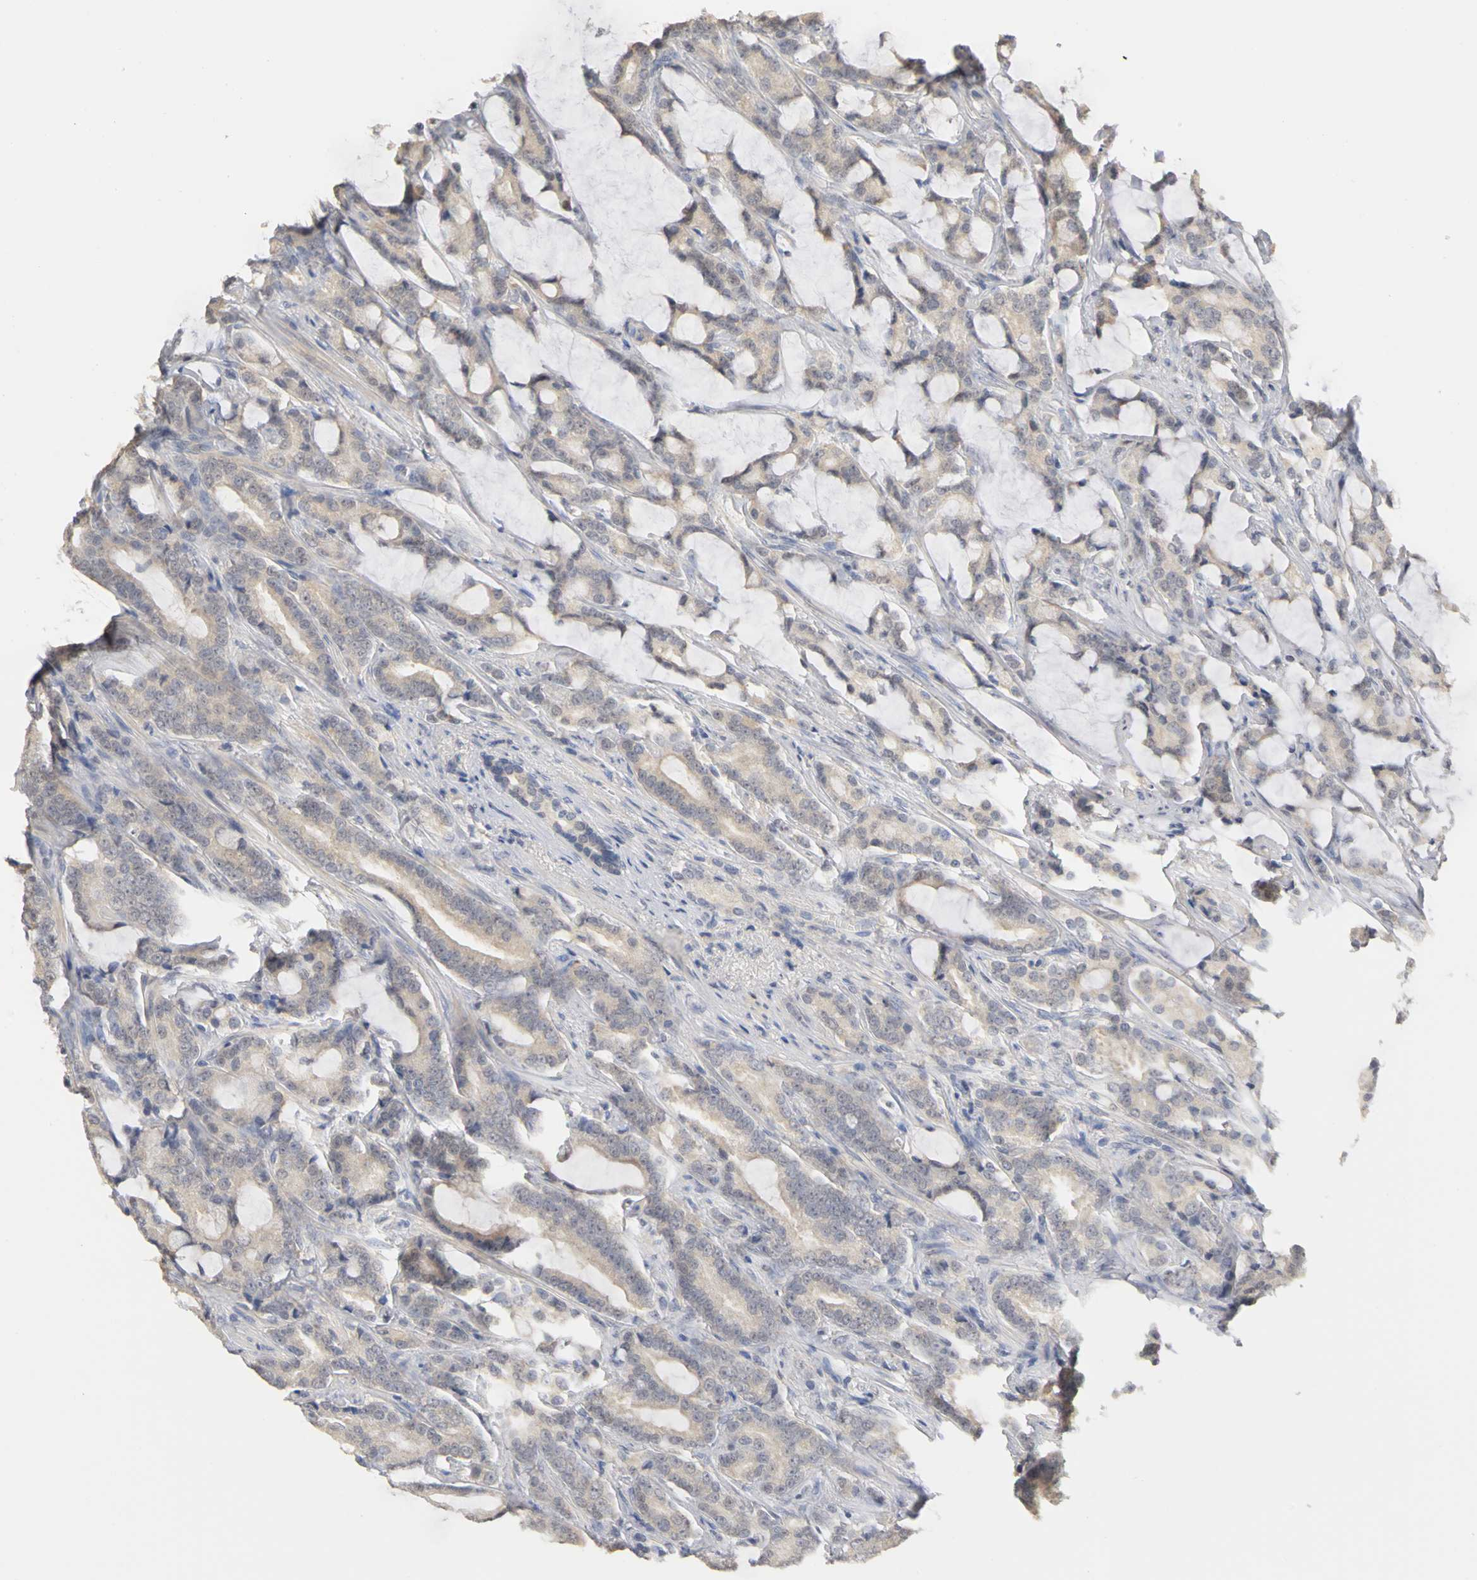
{"staining": {"intensity": "weak", "quantity": ">75%", "location": "cytoplasmic/membranous"}, "tissue": "prostate cancer", "cell_type": "Tumor cells", "image_type": "cancer", "snomed": [{"axis": "morphology", "description": "Adenocarcinoma, Low grade"}, {"axis": "topography", "description": "Prostate"}], "caption": "Prostate cancer stained with DAB immunohistochemistry reveals low levels of weak cytoplasmic/membranous staining in about >75% of tumor cells.", "gene": "PGR", "patient": {"sex": "male", "age": 58}}